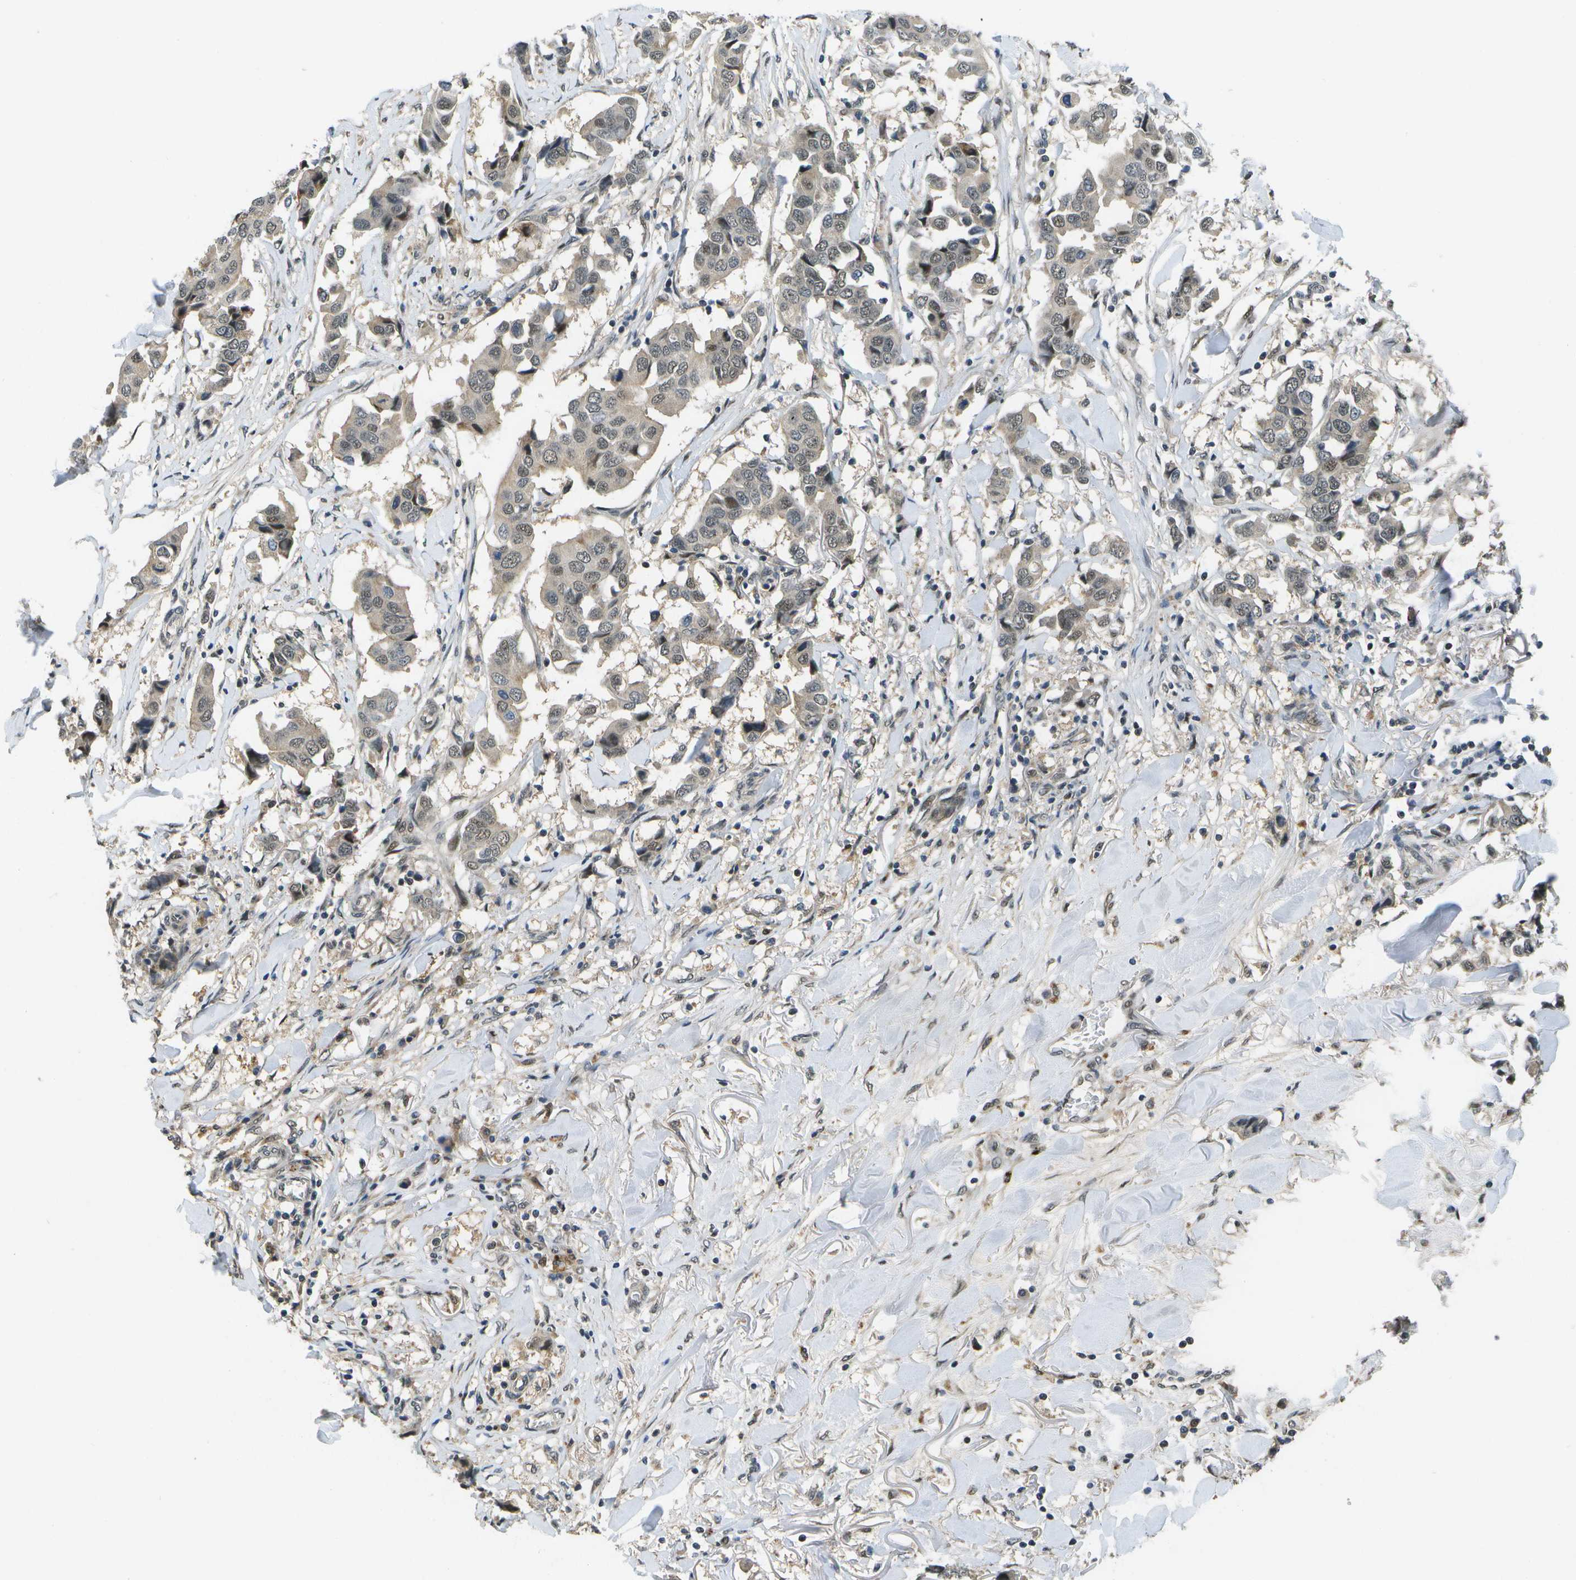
{"staining": {"intensity": "weak", "quantity": "<25%", "location": "nuclear"}, "tissue": "breast cancer", "cell_type": "Tumor cells", "image_type": "cancer", "snomed": [{"axis": "morphology", "description": "Duct carcinoma"}, {"axis": "topography", "description": "Breast"}], "caption": "High magnification brightfield microscopy of breast cancer stained with DAB (brown) and counterstained with hematoxylin (blue): tumor cells show no significant positivity. (DAB immunohistochemistry (IHC) visualized using brightfield microscopy, high magnification).", "gene": "GANC", "patient": {"sex": "female", "age": 80}}